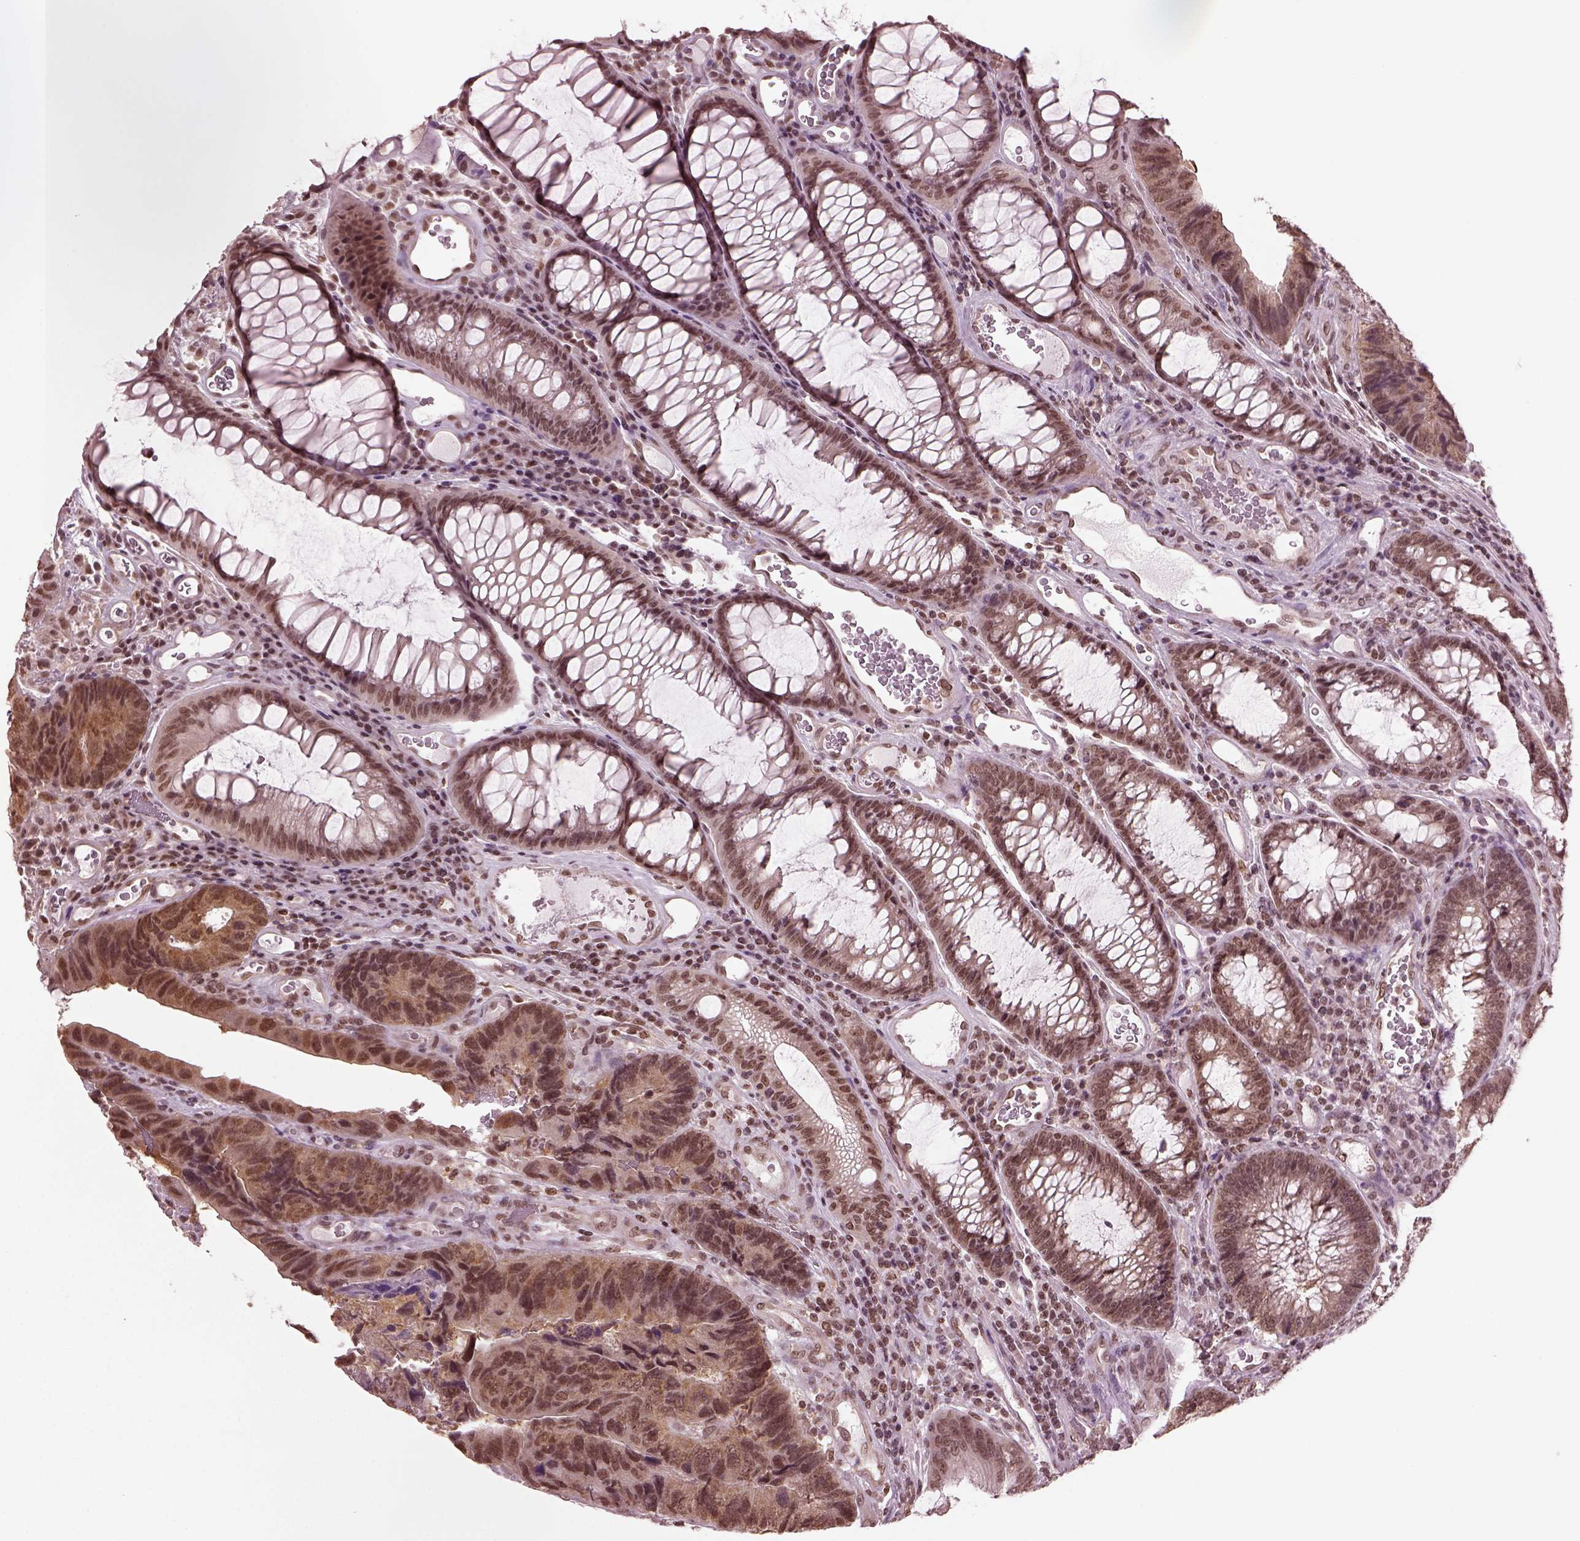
{"staining": {"intensity": "moderate", "quantity": ">75%", "location": "cytoplasmic/membranous,nuclear"}, "tissue": "colorectal cancer", "cell_type": "Tumor cells", "image_type": "cancer", "snomed": [{"axis": "morphology", "description": "Adenocarcinoma, NOS"}, {"axis": "topography", "description": "Colon"}], "caption": "Colorectal adenocarcinoma stained with DAB immunohistochemistry reveals medium levels of moderate cytoplasmic/membranous and nuclear staining in approximately >75% of tumor cells. (Stains: DAB (3,3'-diaminobenzidine) in brown, nuclei in blue, Microscopy: brightfield microscopy at high magnification).", "gene": "RUVBL2", "patient": {"sex": "female", "age": 67}}